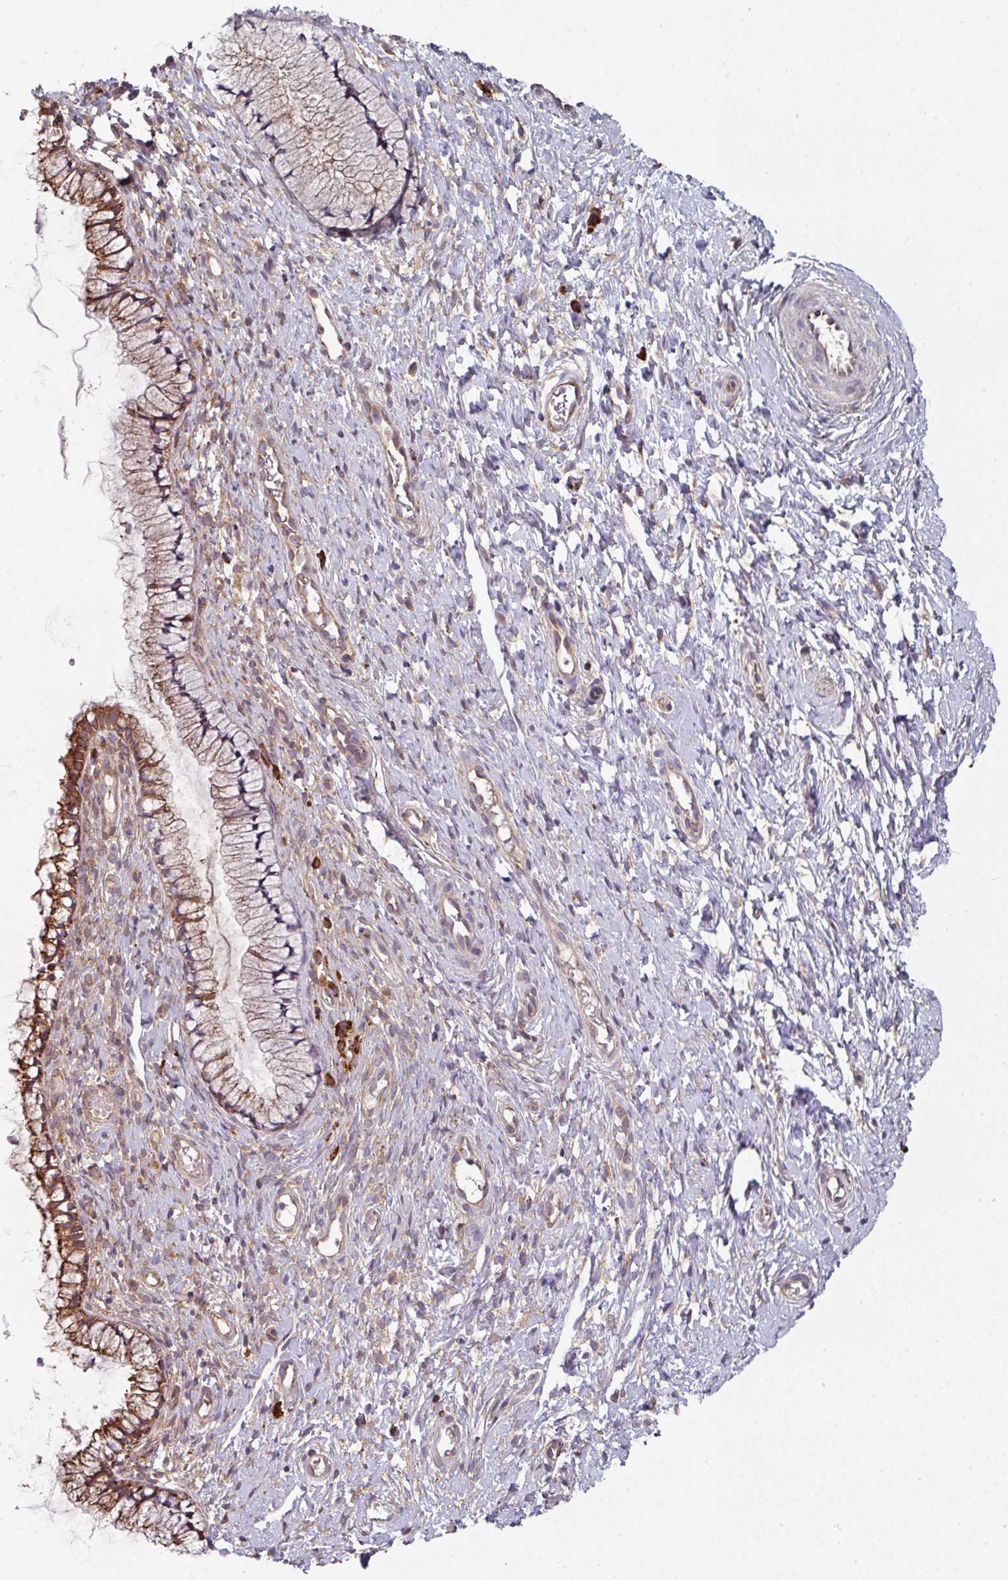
{"staining": {"intensity": "moderate", "quantity": "25%-75%", "location": "cytoplasmic/membranous"}, "tissue": "cervix", "cell_type": "Glandular cells", "image_type": "normal", "snomed": [{"axis": "morphology", "description": "Normal tissue, NOS"}, {"axis": "topography", "description": "Cervix"}], "caption": "This image exhibits immunohistochemistry staining of benign cervix, with medium moderate cytoplasmic/membranous positivity in approximately 25%-75% of glandular cells.", "gene": "FAT4", "patient": {"sex": "female", "age": 36}}